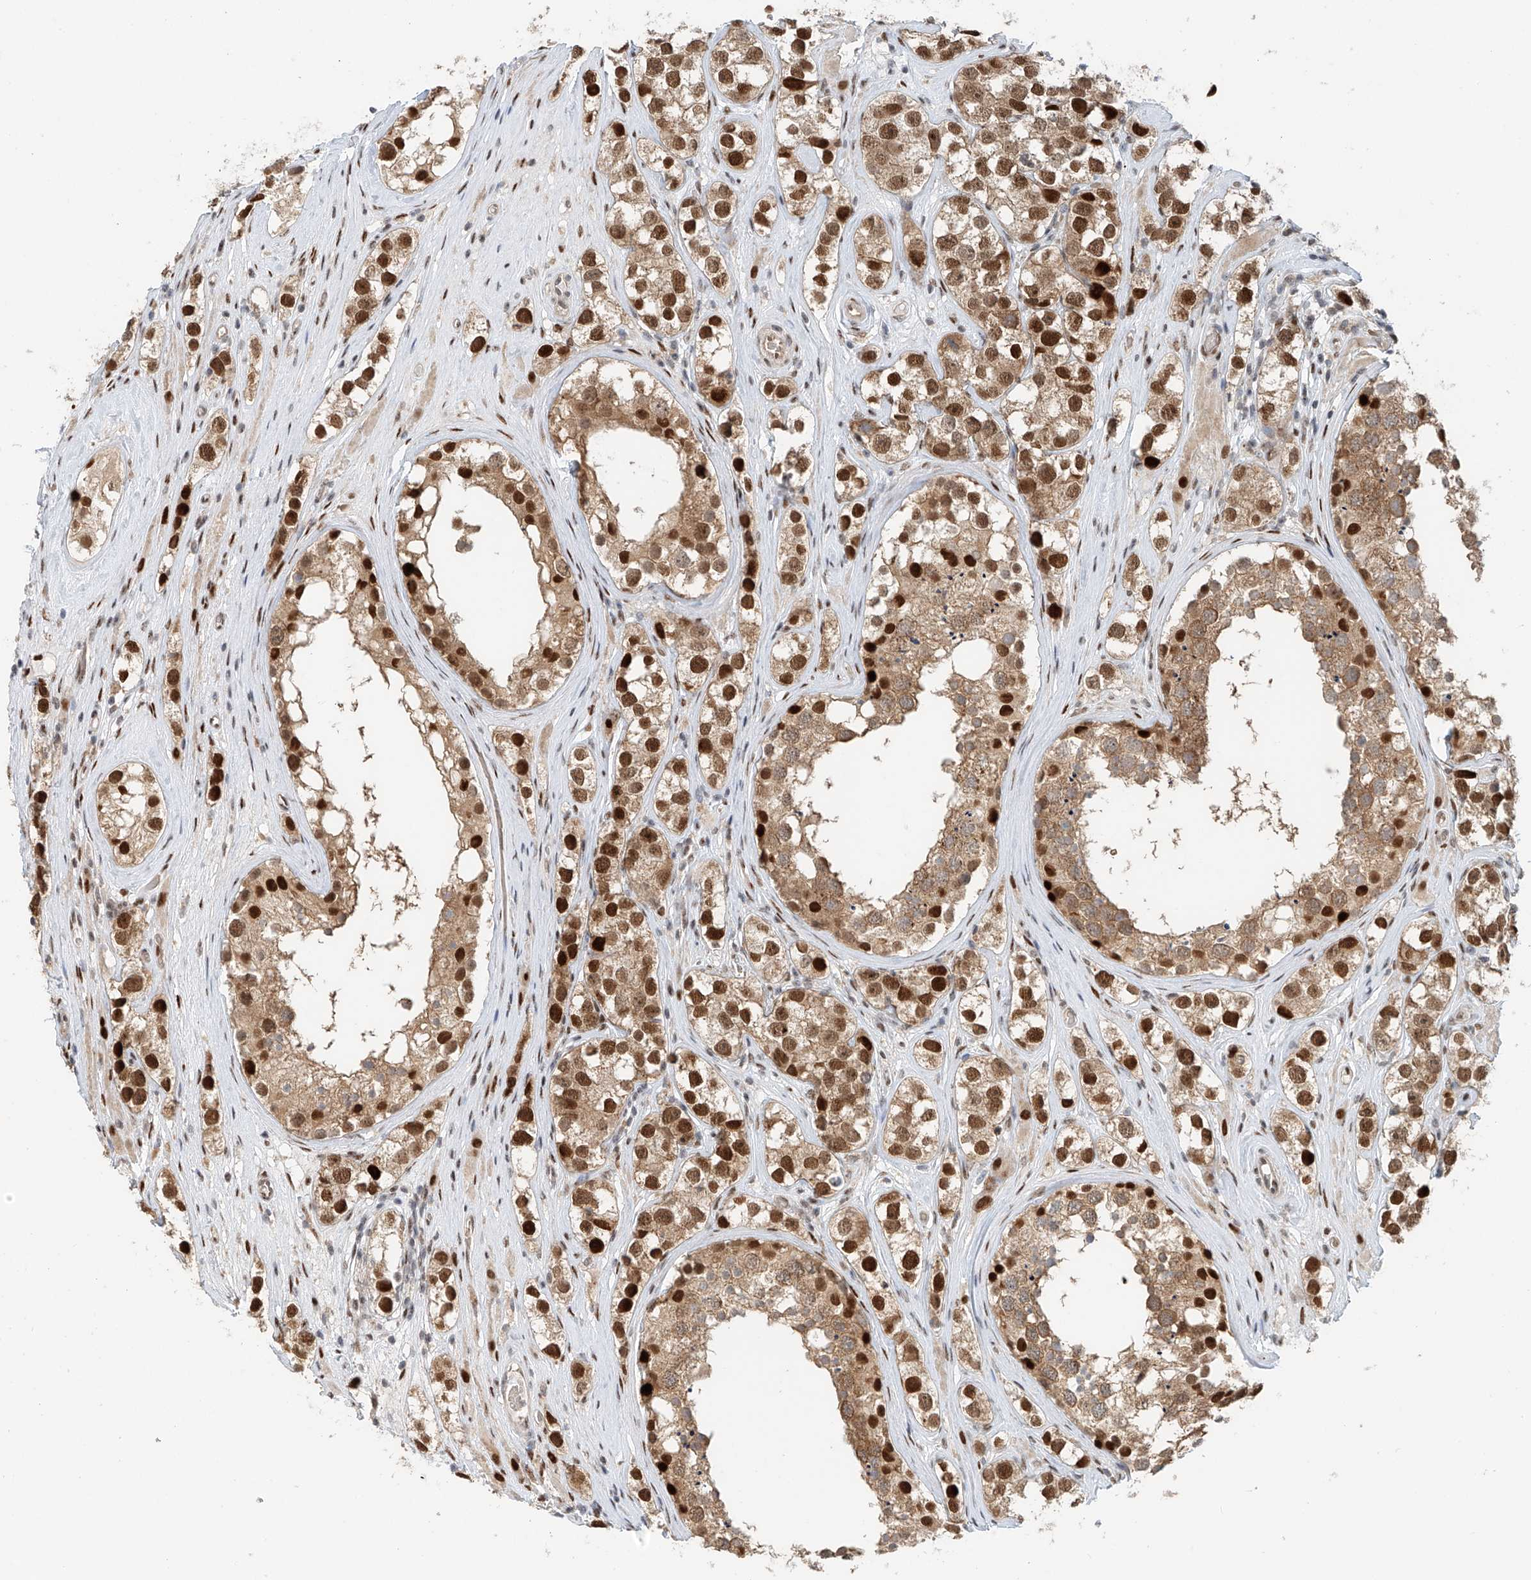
{"staining": {"intensity": "strong", "quantity": ">75%", "location": "cytoplasmic/membranous,nuclear"}, "tissue": "testis cancer", "cell_type": "Tumor cells", "image_type": "cancer", "snomed": [{"axis": "morphology", "description": "Seminoma, NOS"}, {"axis": "topography", "description": "Testis"}], "caption": "Testis cancer stained with a protein marker exhibits strong staining in tumor cells.", "gene": "ZNF514", "patient": {"sex": "male", "age": 28}}